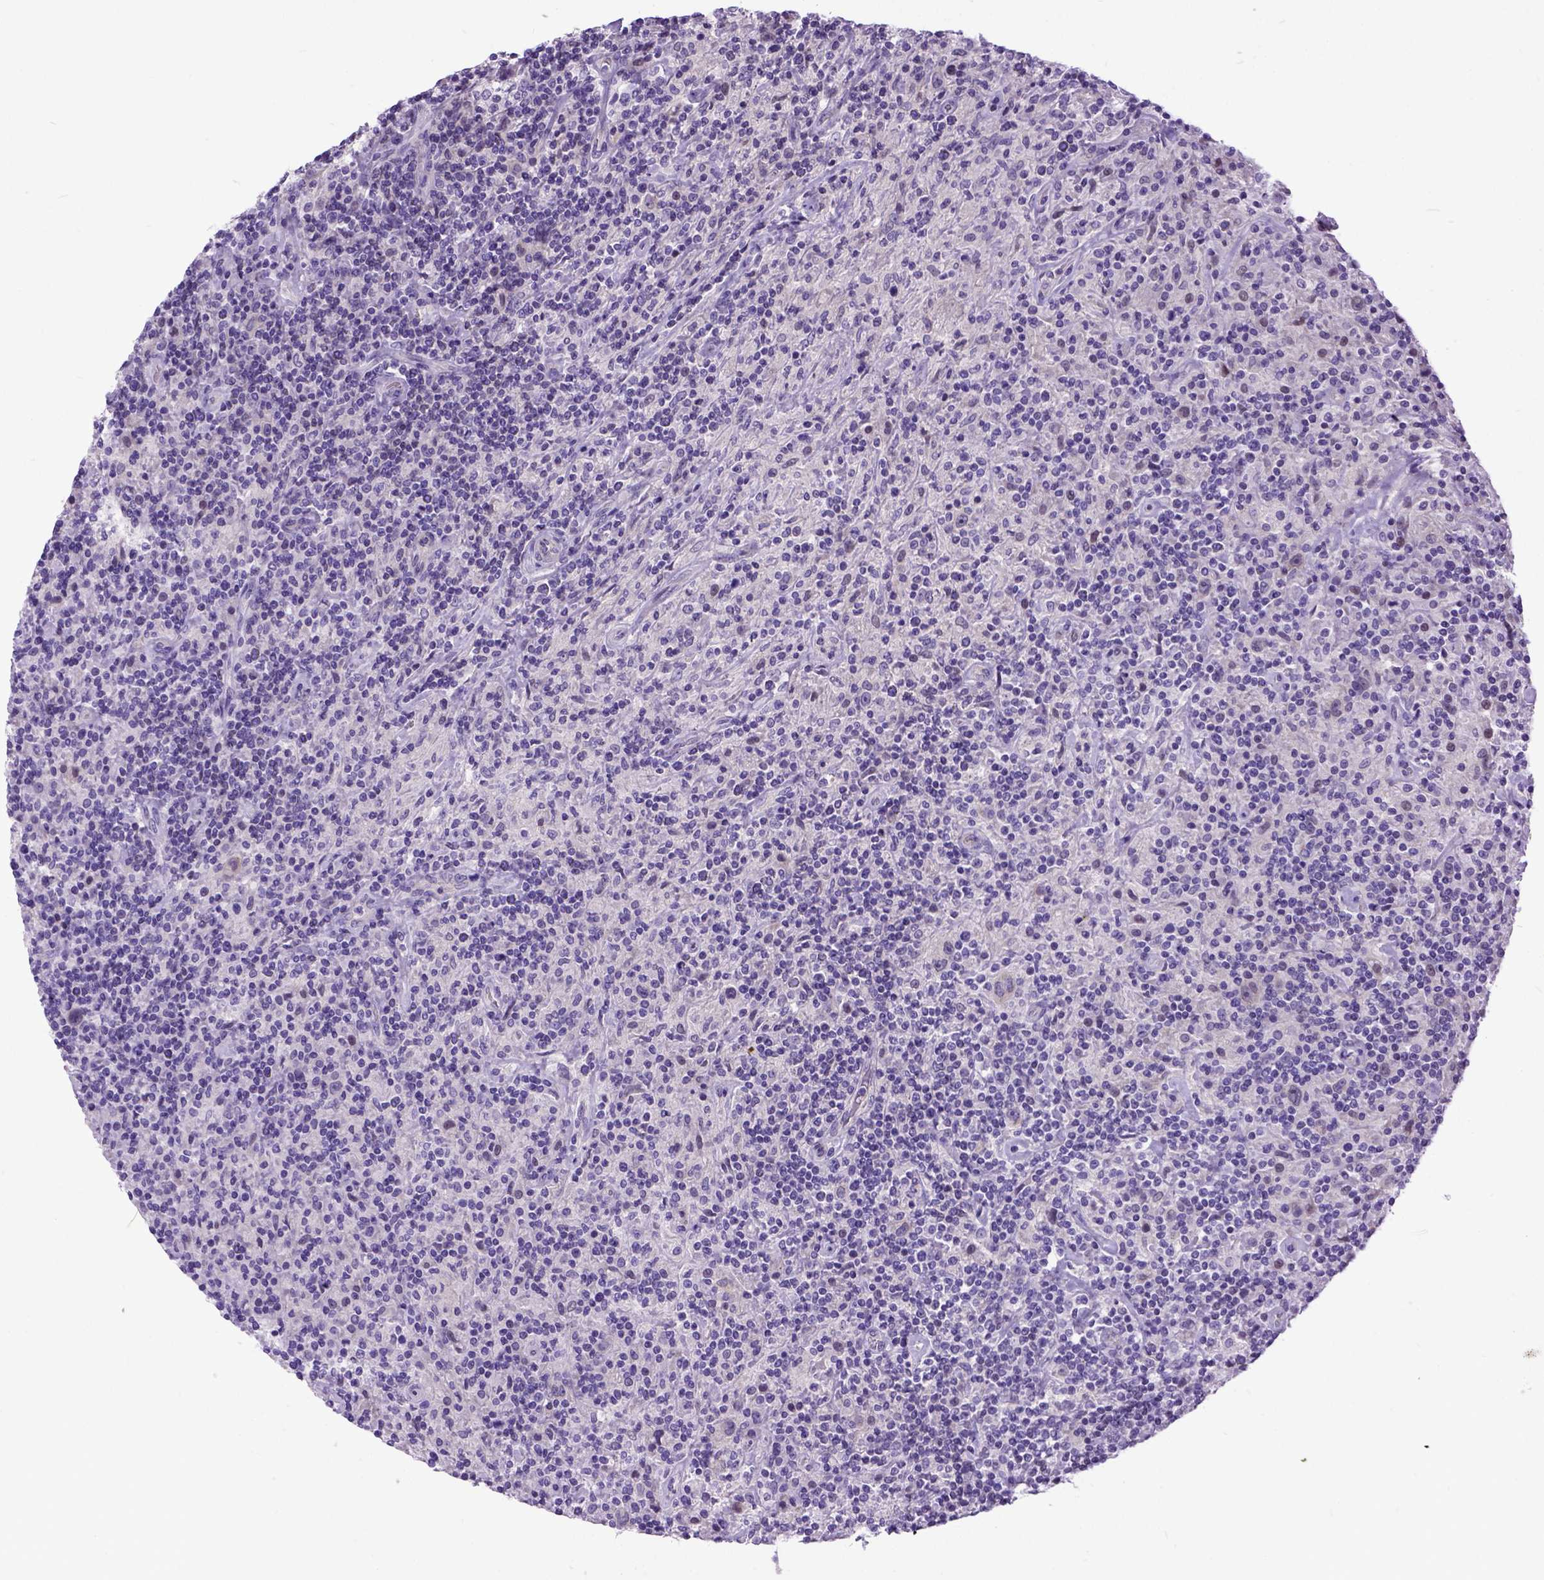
{"staining": {"intensity": "weak", "quantity": "25%-75%", "location": "cytoplasmic/membranous"}, "tissue": "lymphoma", "cell_type": "Tumor cells", "image_type": "cancer", "snomed": [{"axis": "morphology", "description": "Hodgkin's disease, NOS"}, {"axis": "topography", "description": "Lymph node"}], "caption": "There is low levels of weak cytoplasmic/membranous expression in tumor cells of Hodgkin's disease, as demonstrated by immunohistochemical staining (brown color).", "gene": "NEK5", "patient": {"sex": "male", "age": 70}}